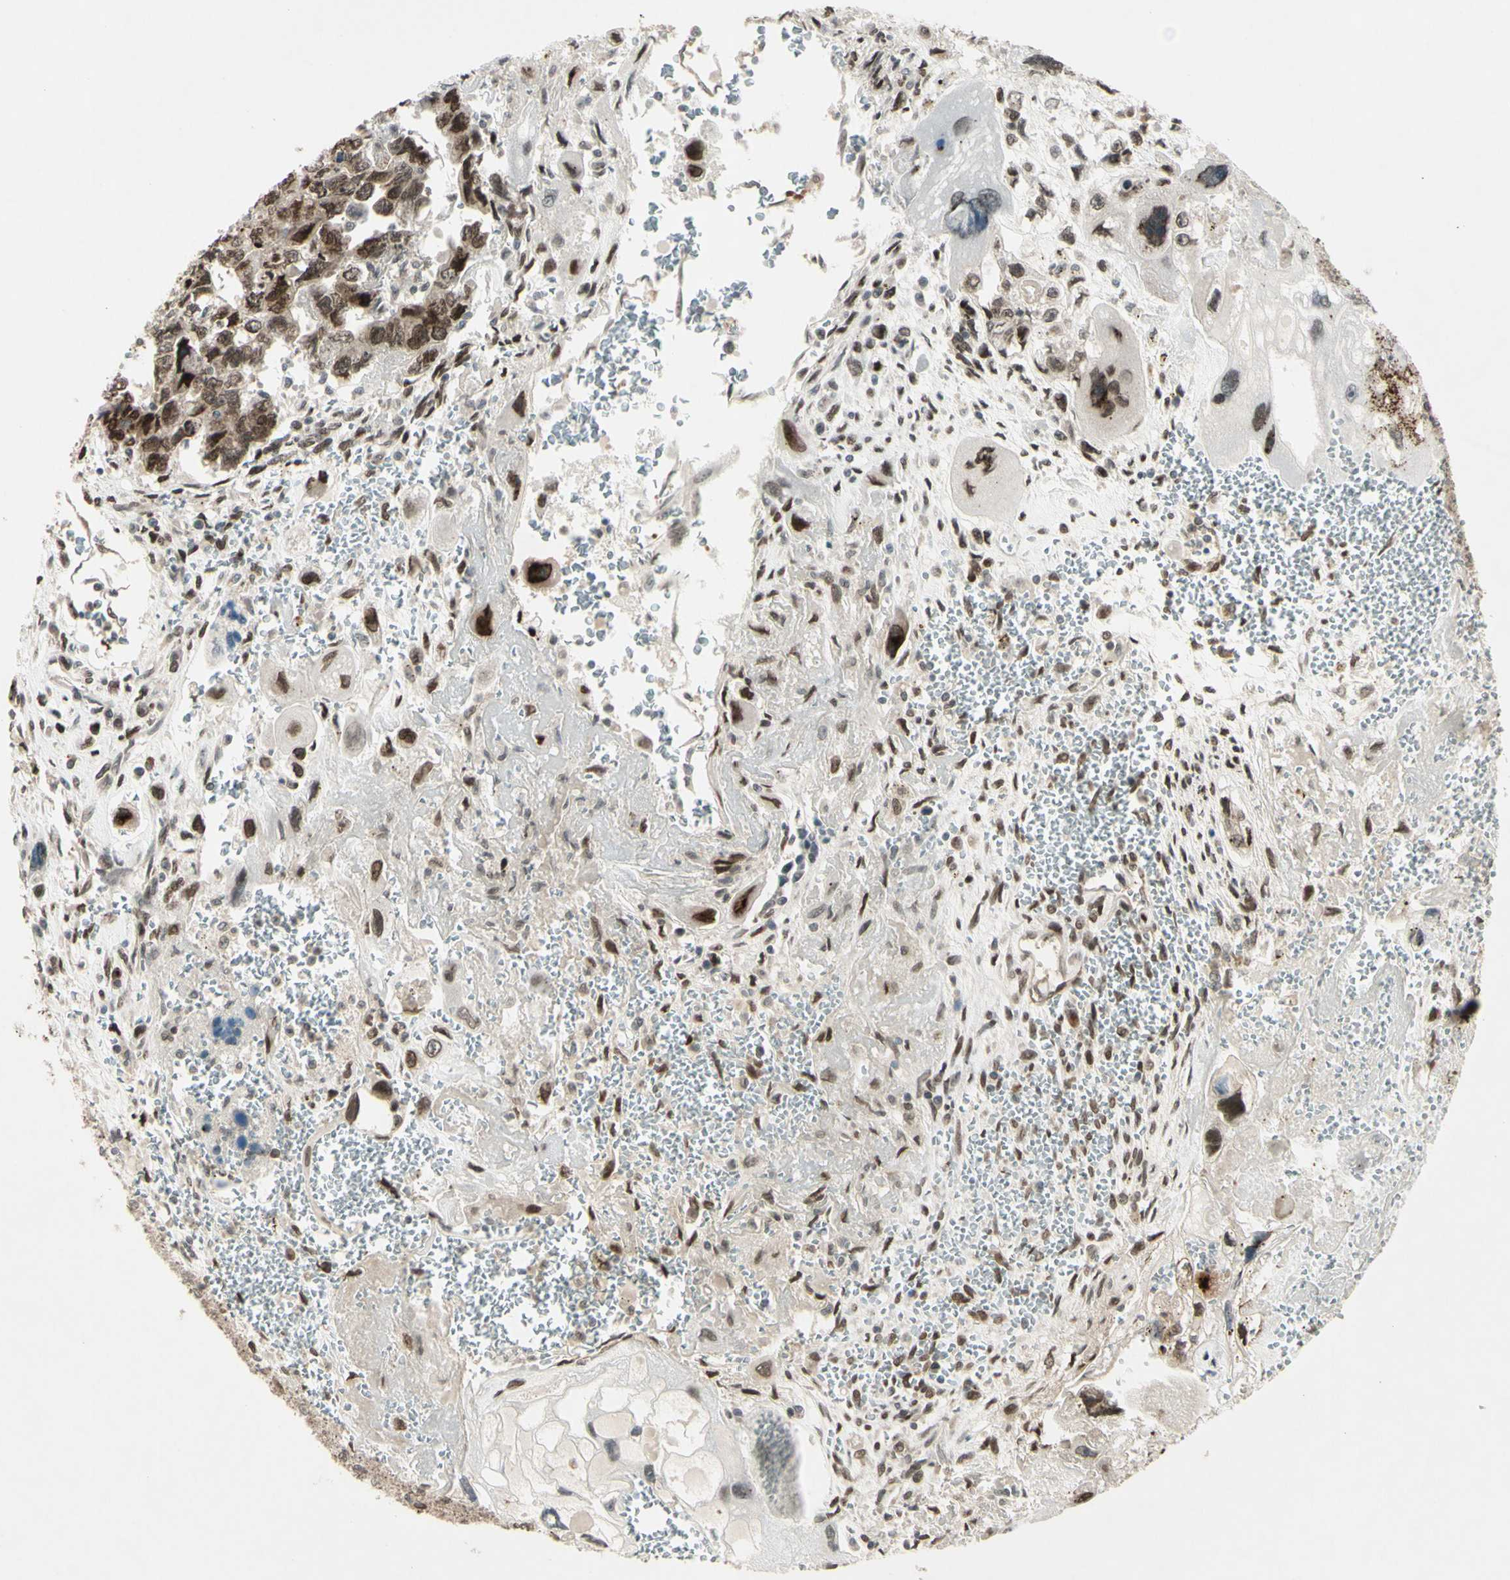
{"staining": {"intensity": "strong", "quantity": "25%-75%", "location": "cytoplasmic/membranous,nuclear"}, "tissue": "testis cancer", "cell_type": "Tumor cells", "image_type": "cancer", "snomed": [{"axis": "morphology", "description": "Carcinoma, Embryonal, NOS"}, {"axis": "topography", "description": "Testis"}], "caption": "Strong cytoplasmic/membranous and nuclear positivity is present in about 25%-75% of tumor cells in testis cancer (embryonal carcinoma).", "gene": "MLF2", "patient": {"sex": "male", "age": 28}}